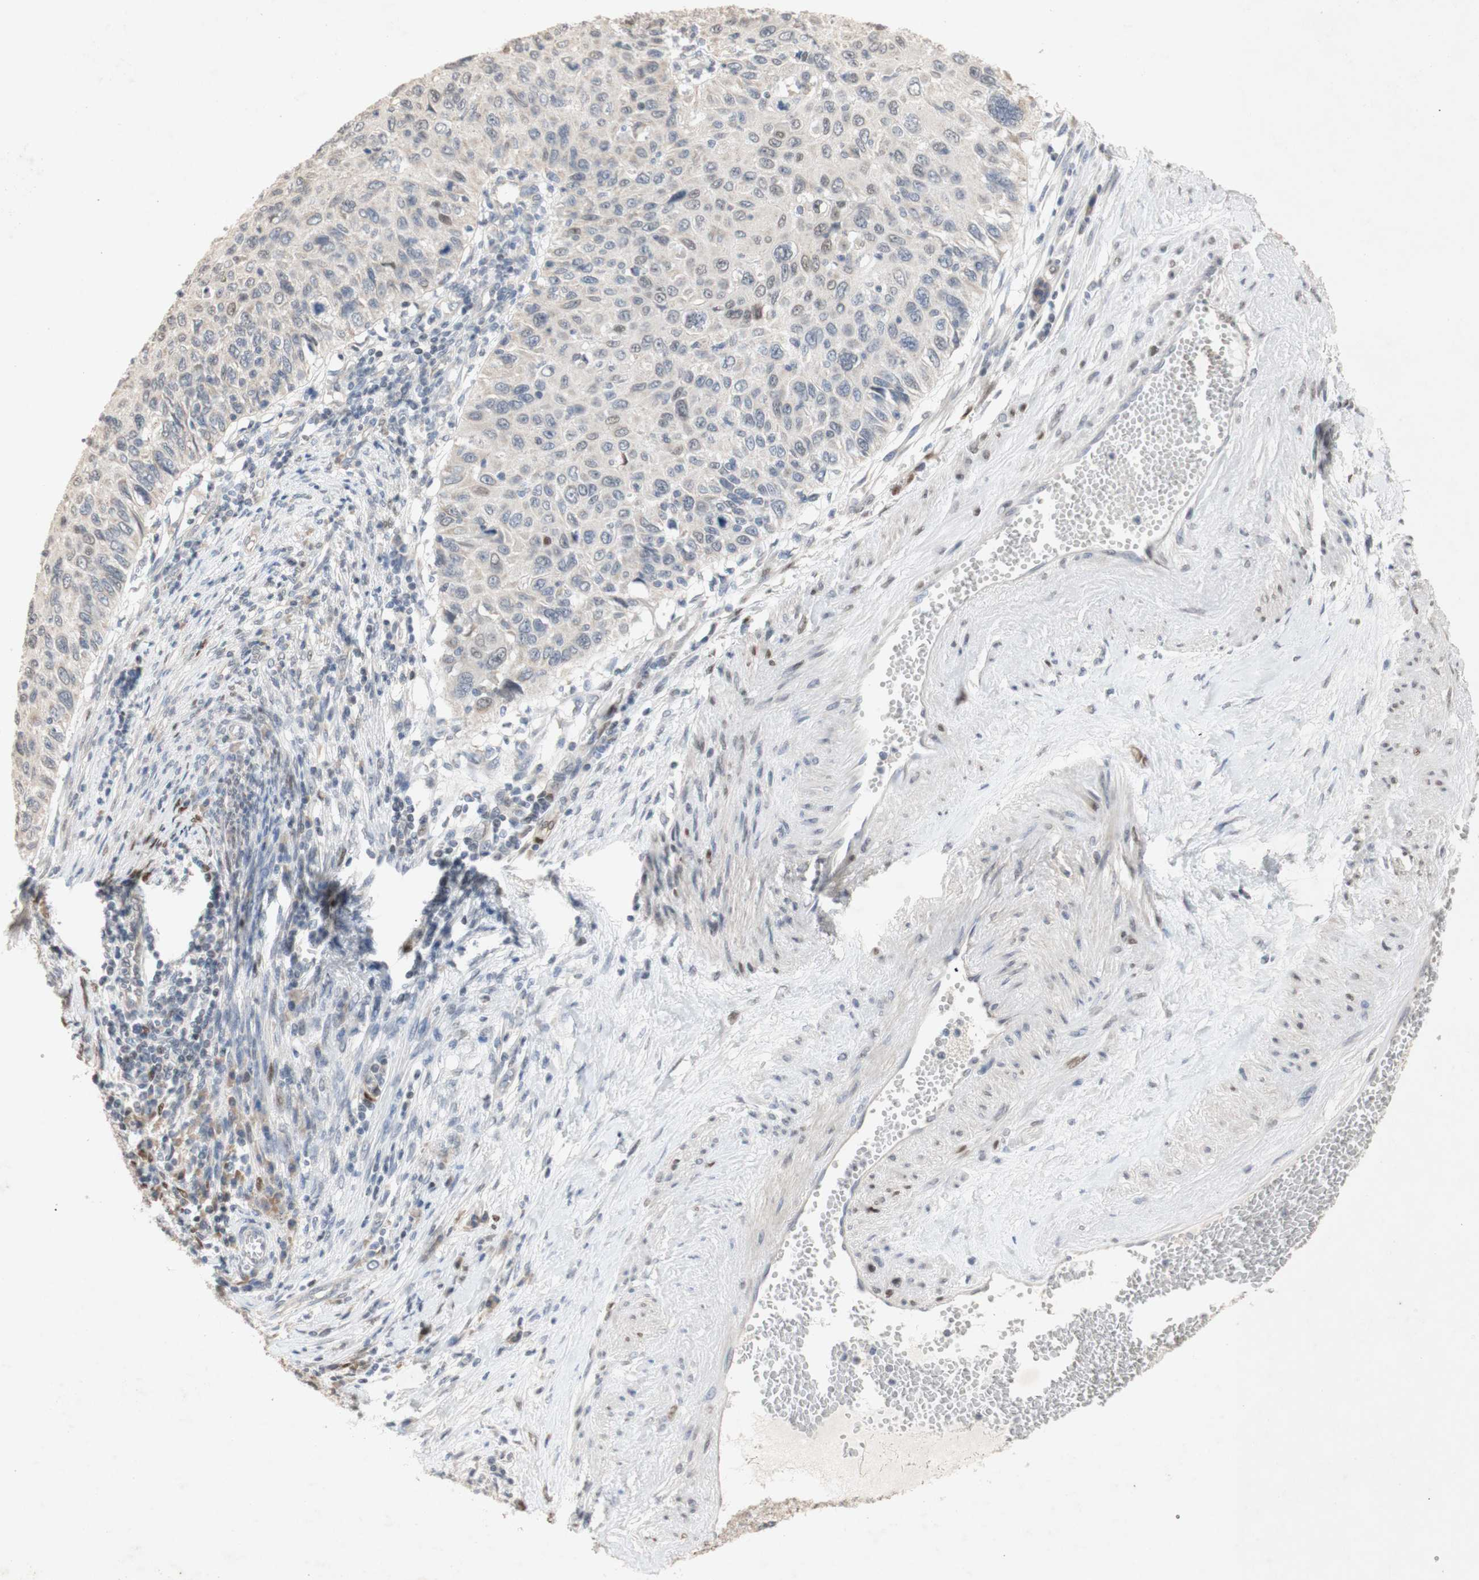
{"staining": {"intensity": "weak", "quantity": "<25%", "location": "nuclear"}, "tissue": "cervical cancer", "cell_type": "Tumor cells", "image_type": "cancer", "snomed": [{"axis": "morphology", "description": "Squamous cell carcinoma, NOS"}, {"axis": "topography", "description": "Cervix"}], "caption": "Tumor cells show no significant staining in cervical squamous cell carcinoma. (Stains: DAB immunohistochemistry with hematoxylin counter stain, Microscopy: brightfield microscopy at high magnification).", "gene": "FOSB", "patient": {"sex": "female", "age": 70}}